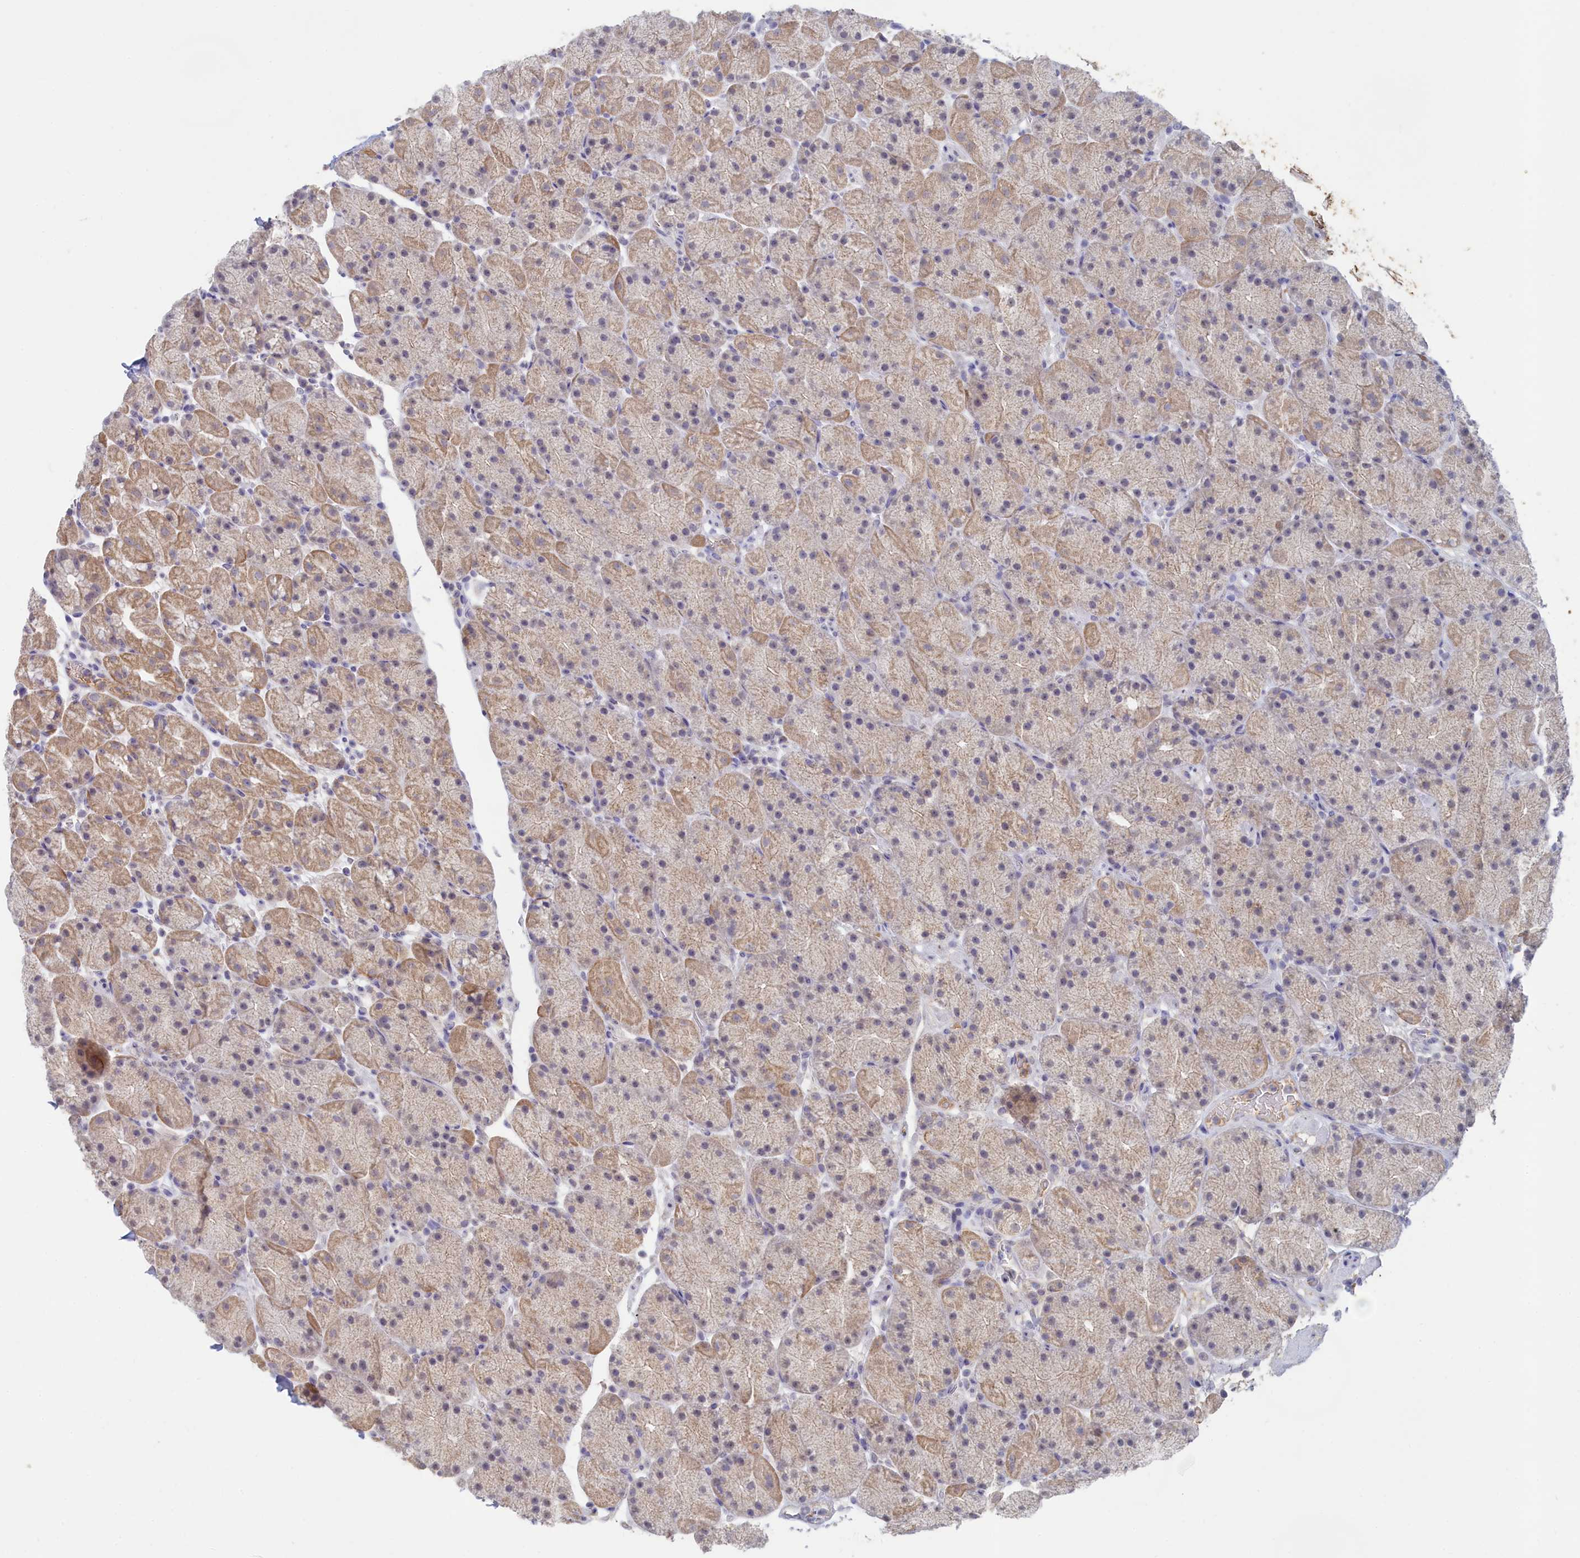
{"staining": {"intensity": "weak", "quantity": "25%-75%", "location": "cytoplasmic/membranous"}, "tissue": "stomach", "cell_type": "Glandular cells", "image_type": "normal", "snomed": [{"axis": "morphology", "description": "Normal tissue, NOS"}, {"axis": "topography", "description": "Stomach, upper"}, {"axis": "topography", "description": "Stomach, lower"}], "caption": "A brown stain shows weak cytoplasmic/membranous expression of a protein in glandular cells of benign human stomach.", "gene": "LRIF1", "patient": {"sex": "male", "age": 67}}